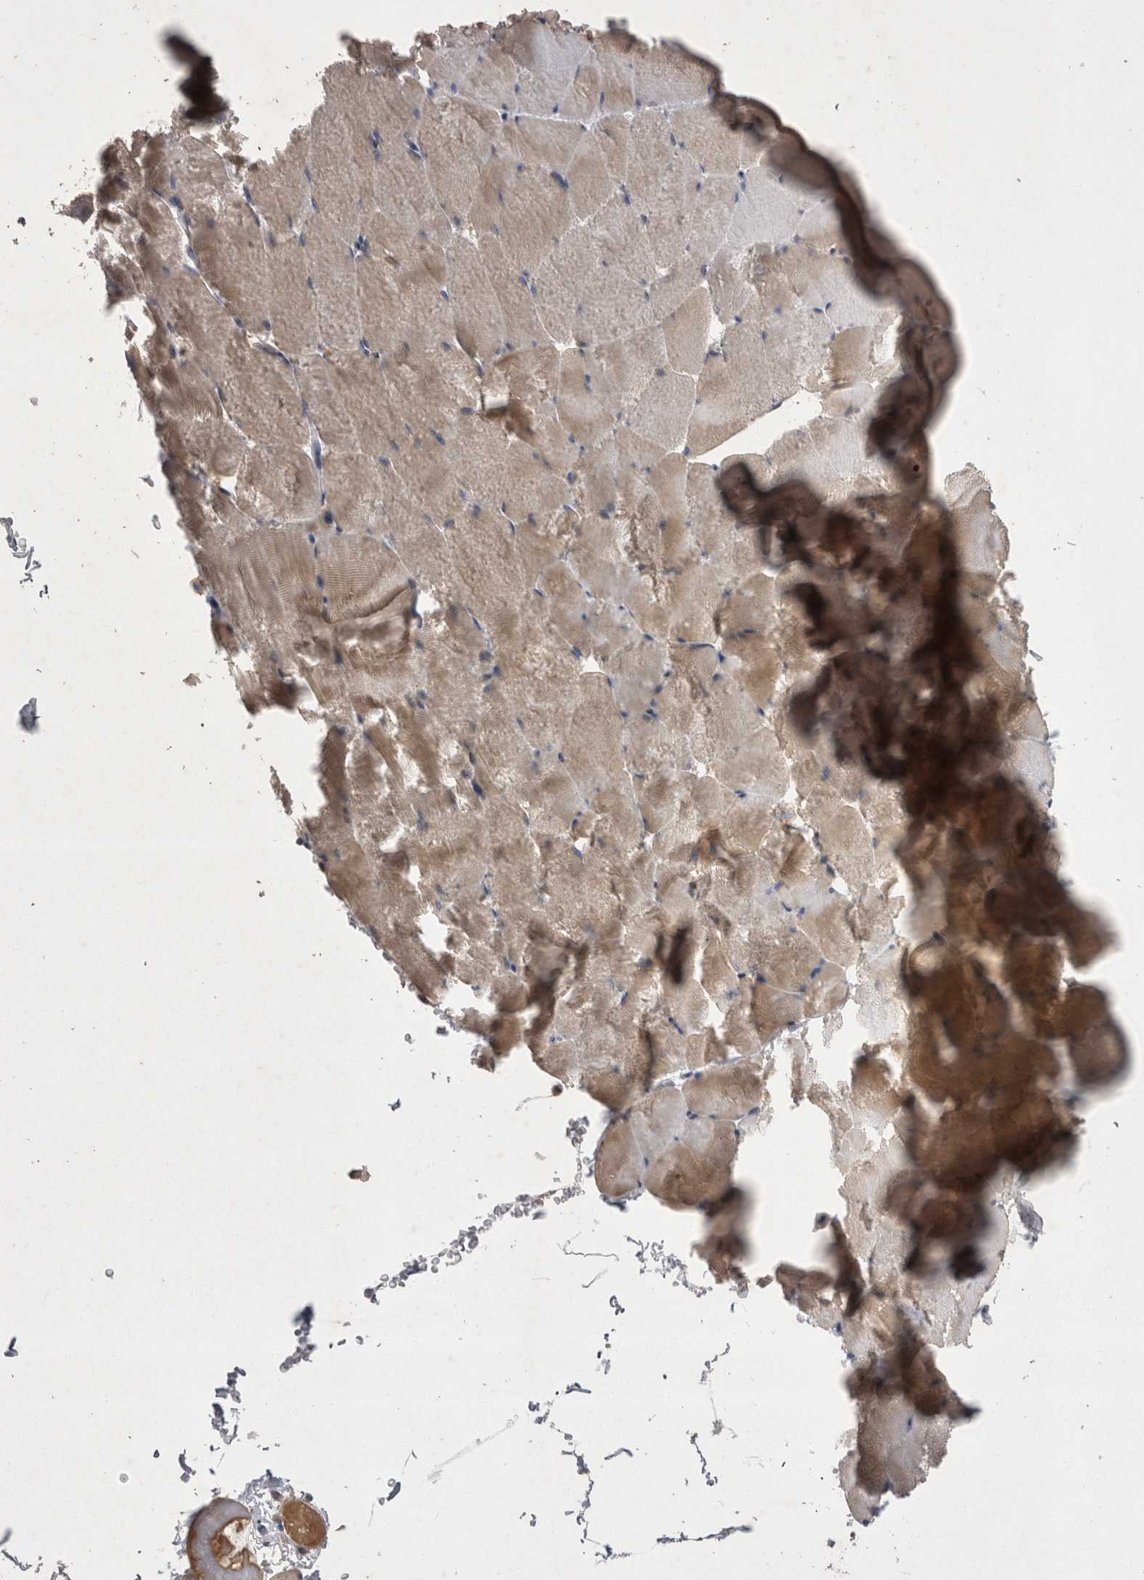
{"staining": {"intensity": "moderate", "quantity": "25%-75%", "location": "cytoplasmic/membranous"}, "tissue": "skeletal muscle", "cell_type": "Myocytes", "image_type": "normal", "snomed": [{"axis": "morphology", "description": "Normal tissue, NOS"}, {"axis": "topography", "description": "Skeletal muscle"}], "caption": "An immunohistochemistry micrograph of normal tissue is shown. Protein staining in brown labels moderate cytoplasmic/membranous positivity in skeletal muscle within myocytes.", "gene": "TSPOAP1", "patient": {"sex": "male", "age": 62}}